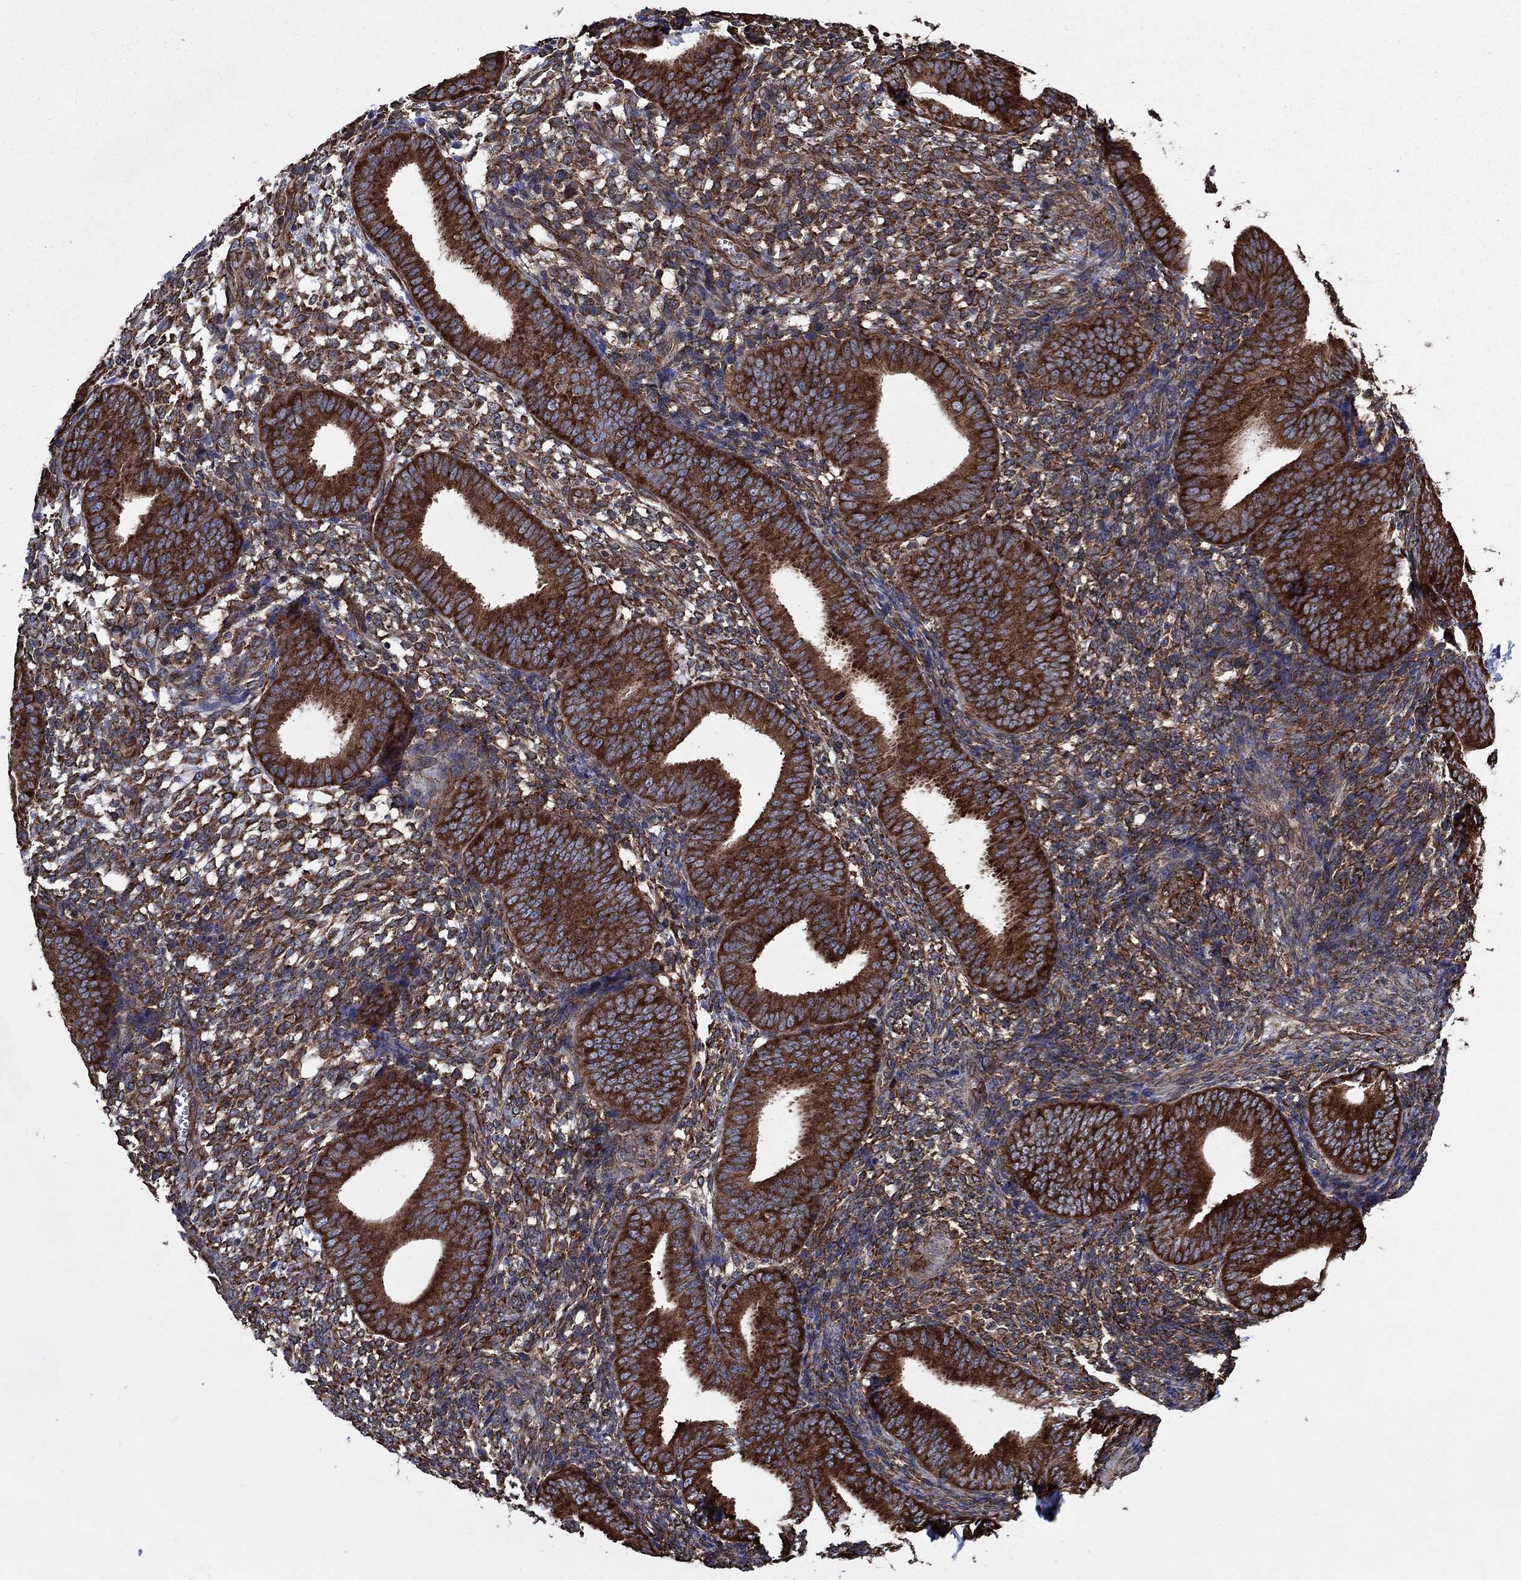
{"staining": {"intensity": "strong", "quantity": ">75%", "location": "cytoplasmic/membranous"}, "tissue": "endometrium", "cell_type": "Cells in endometrial stroma", "image_type": "normal", "snomed": [{"axis": "morphology", "description": "Normal tissue, NOS"}, {"axis": "topography", "description": "Endometrium"}], "caption": "The immunohistochemical stain shows strong cytoplasmic/membranous positivity in cells in endometrial stroma of normal endometrium.", "gene": "YBX1", "patient": {"sex": "female", "age": 39}}